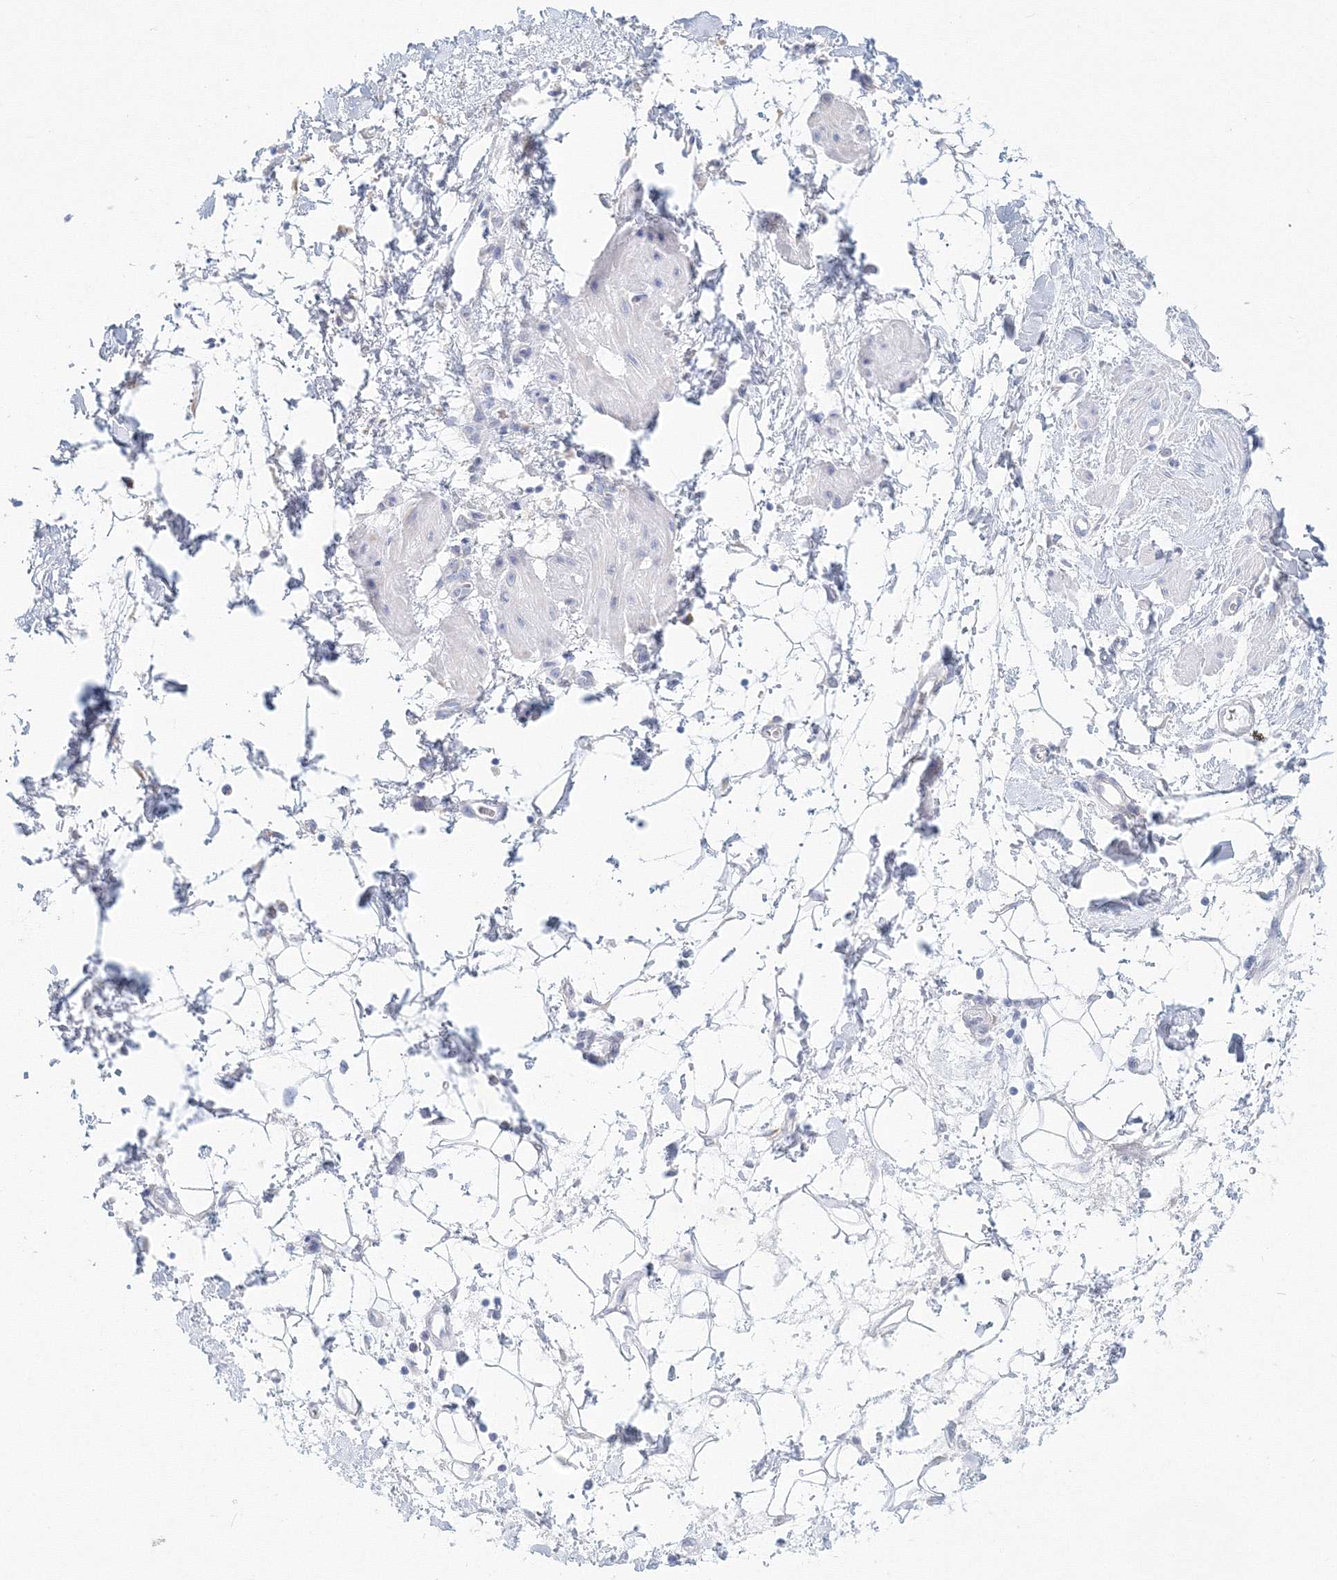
{"staining": {"intensity": "negative", "quantity": "none", "location": "none"}, "tissue": "adipose tissue", "cell_type": "Adipocytes", "image_type": "normal", "snomed": [{"axis": "morphology", "description": "Normal tissue, NOS"}, {"axis": "morphology", "description": "Adenocarcinoma, NOS"}, {"axis": "topography", "description": "Pancreas"}, {"axis": "topography", "description": "Peripheral nerve tissue"}], "caption": "DAB immunohistochemical staining of normal adipose tissue displays no significant positivity in adipocytes.", "gene": "VSIG1", "patient": {"sex": "male", "age": 59}}